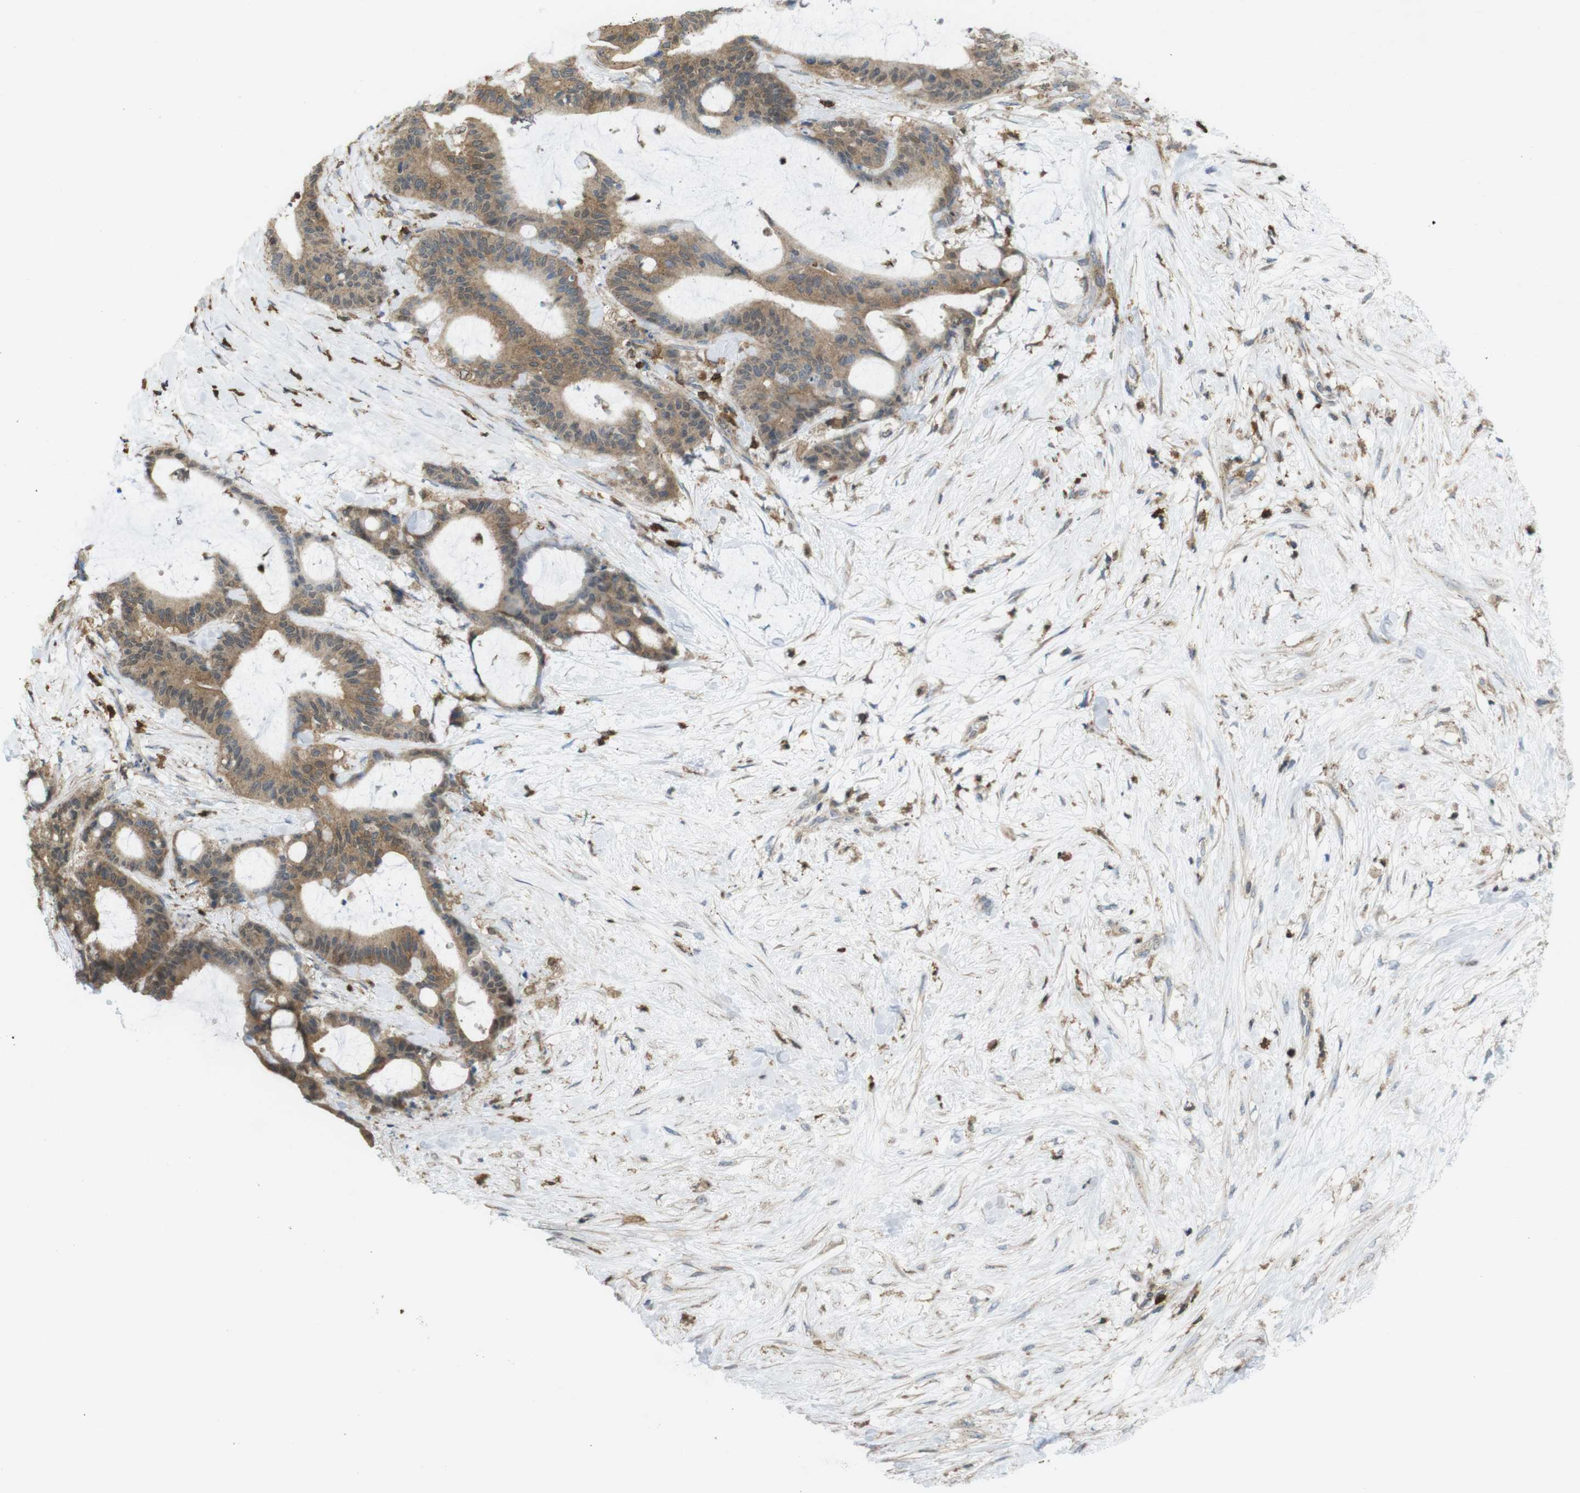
{"staining": {"intensity": "weak", "quantity": ">75%", "location": "cytoplasmic/membranous"}, "tissue": "liver cancer", "cell_type": "Tumor cells", "image_type": "cancer", "snomed": [{"axis": "morphology", "description": "Cholangiocarcinoma"}, {"axis": "topography", "description": "Liver"}], "caption": "Liver cancer (cholangiocarcinoma) stained with a protein marker demonstrates weak staining in tumor cells.", "gene": "PRKCD", "patient": {"sex": "female", "age": 73}}